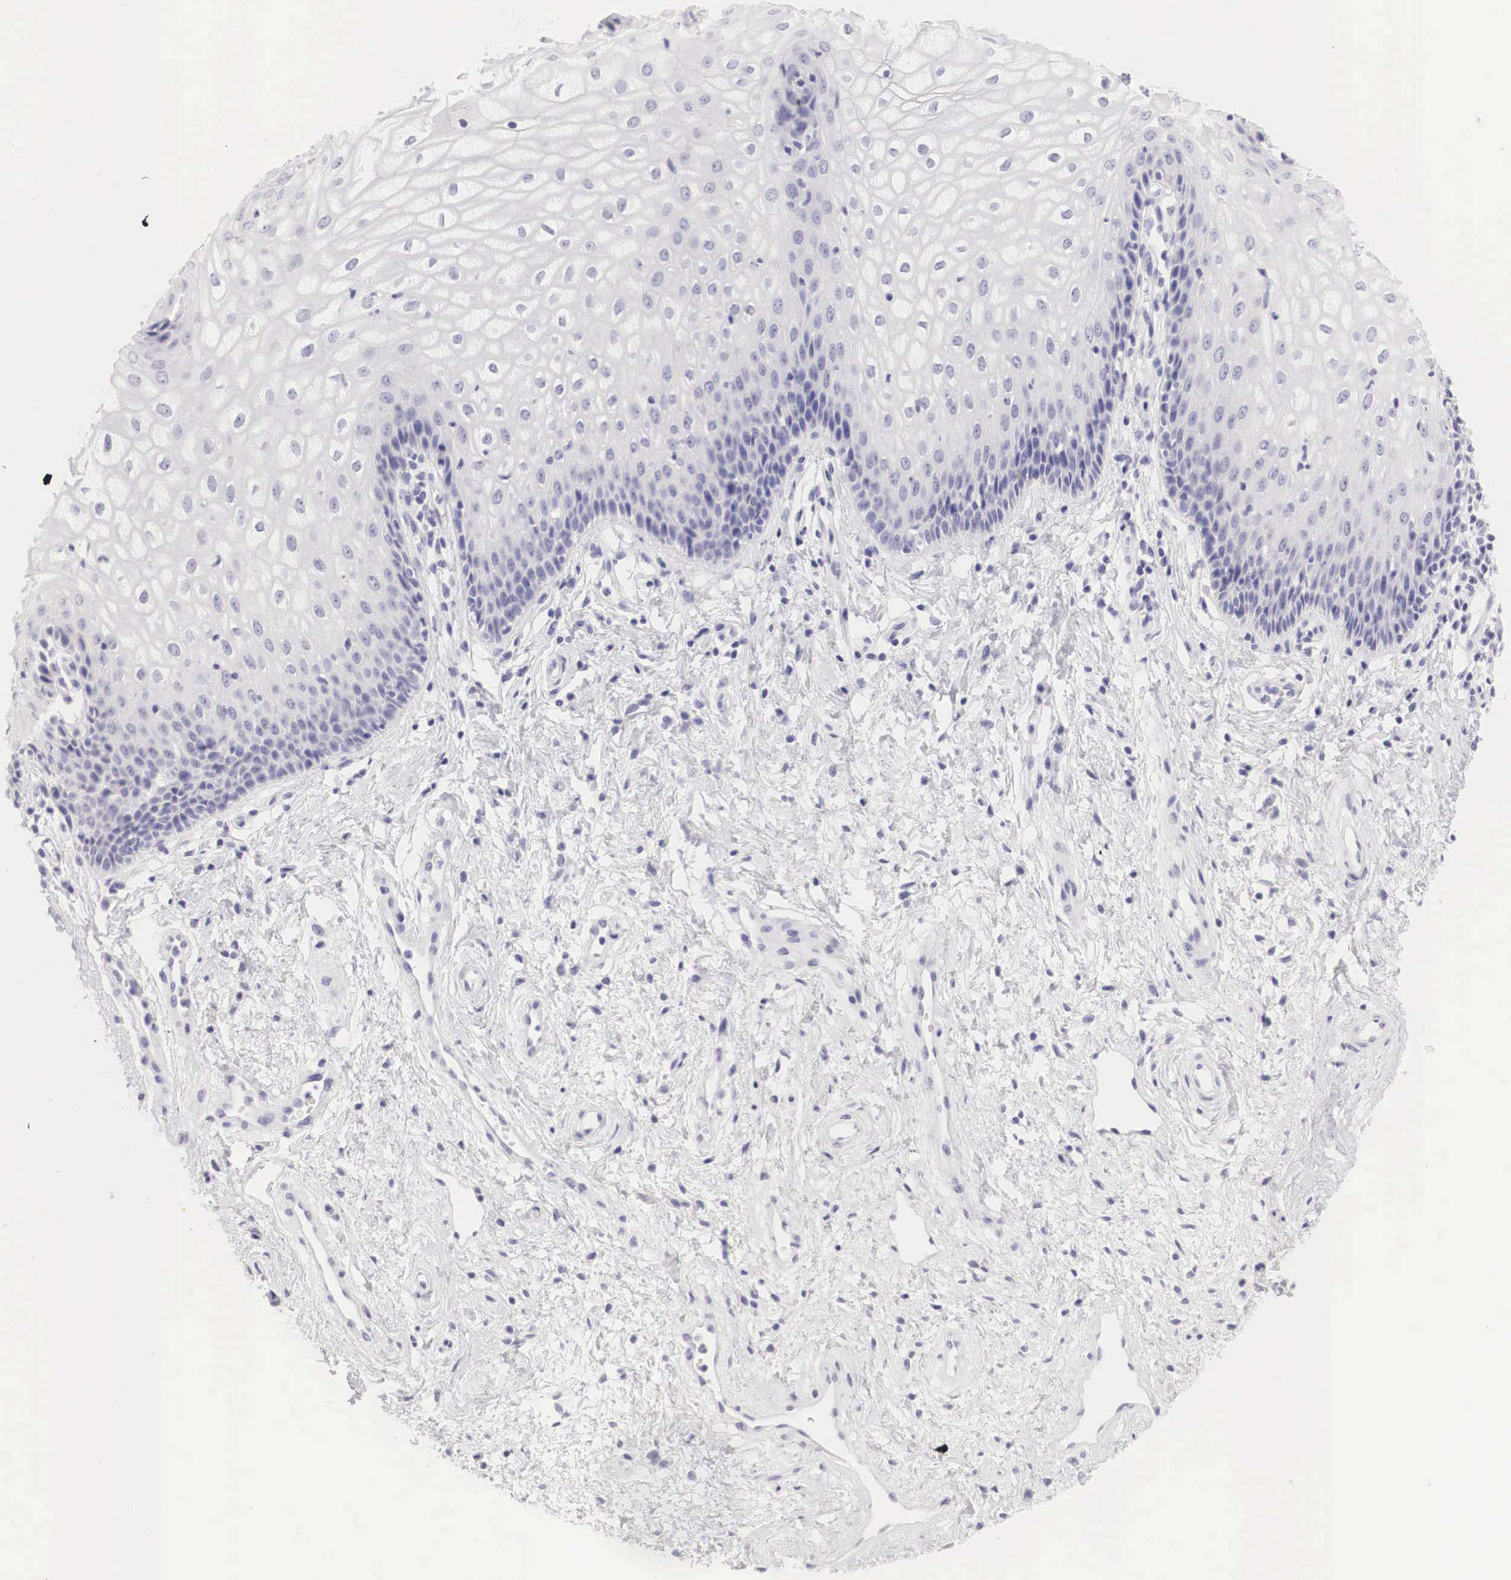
{"staining": {"intensity": "negative", "quantity": "none", "location": "none"}, "tissue": "vagina", "cell_type": "Squamous epithelial cells", "image_type": "normal", "snomed": [{"axis": "morphology", "description": "Normal tissue, NOS"}, {"axis": "topography", "description": "Vagina"}], "caption": "DAB immunohistochemical staining of unremarkable human vagina displays no significant expression in squamous epithelial cells.", "gene": "TYR", "patient": {"sex": "female", "age": 34}}